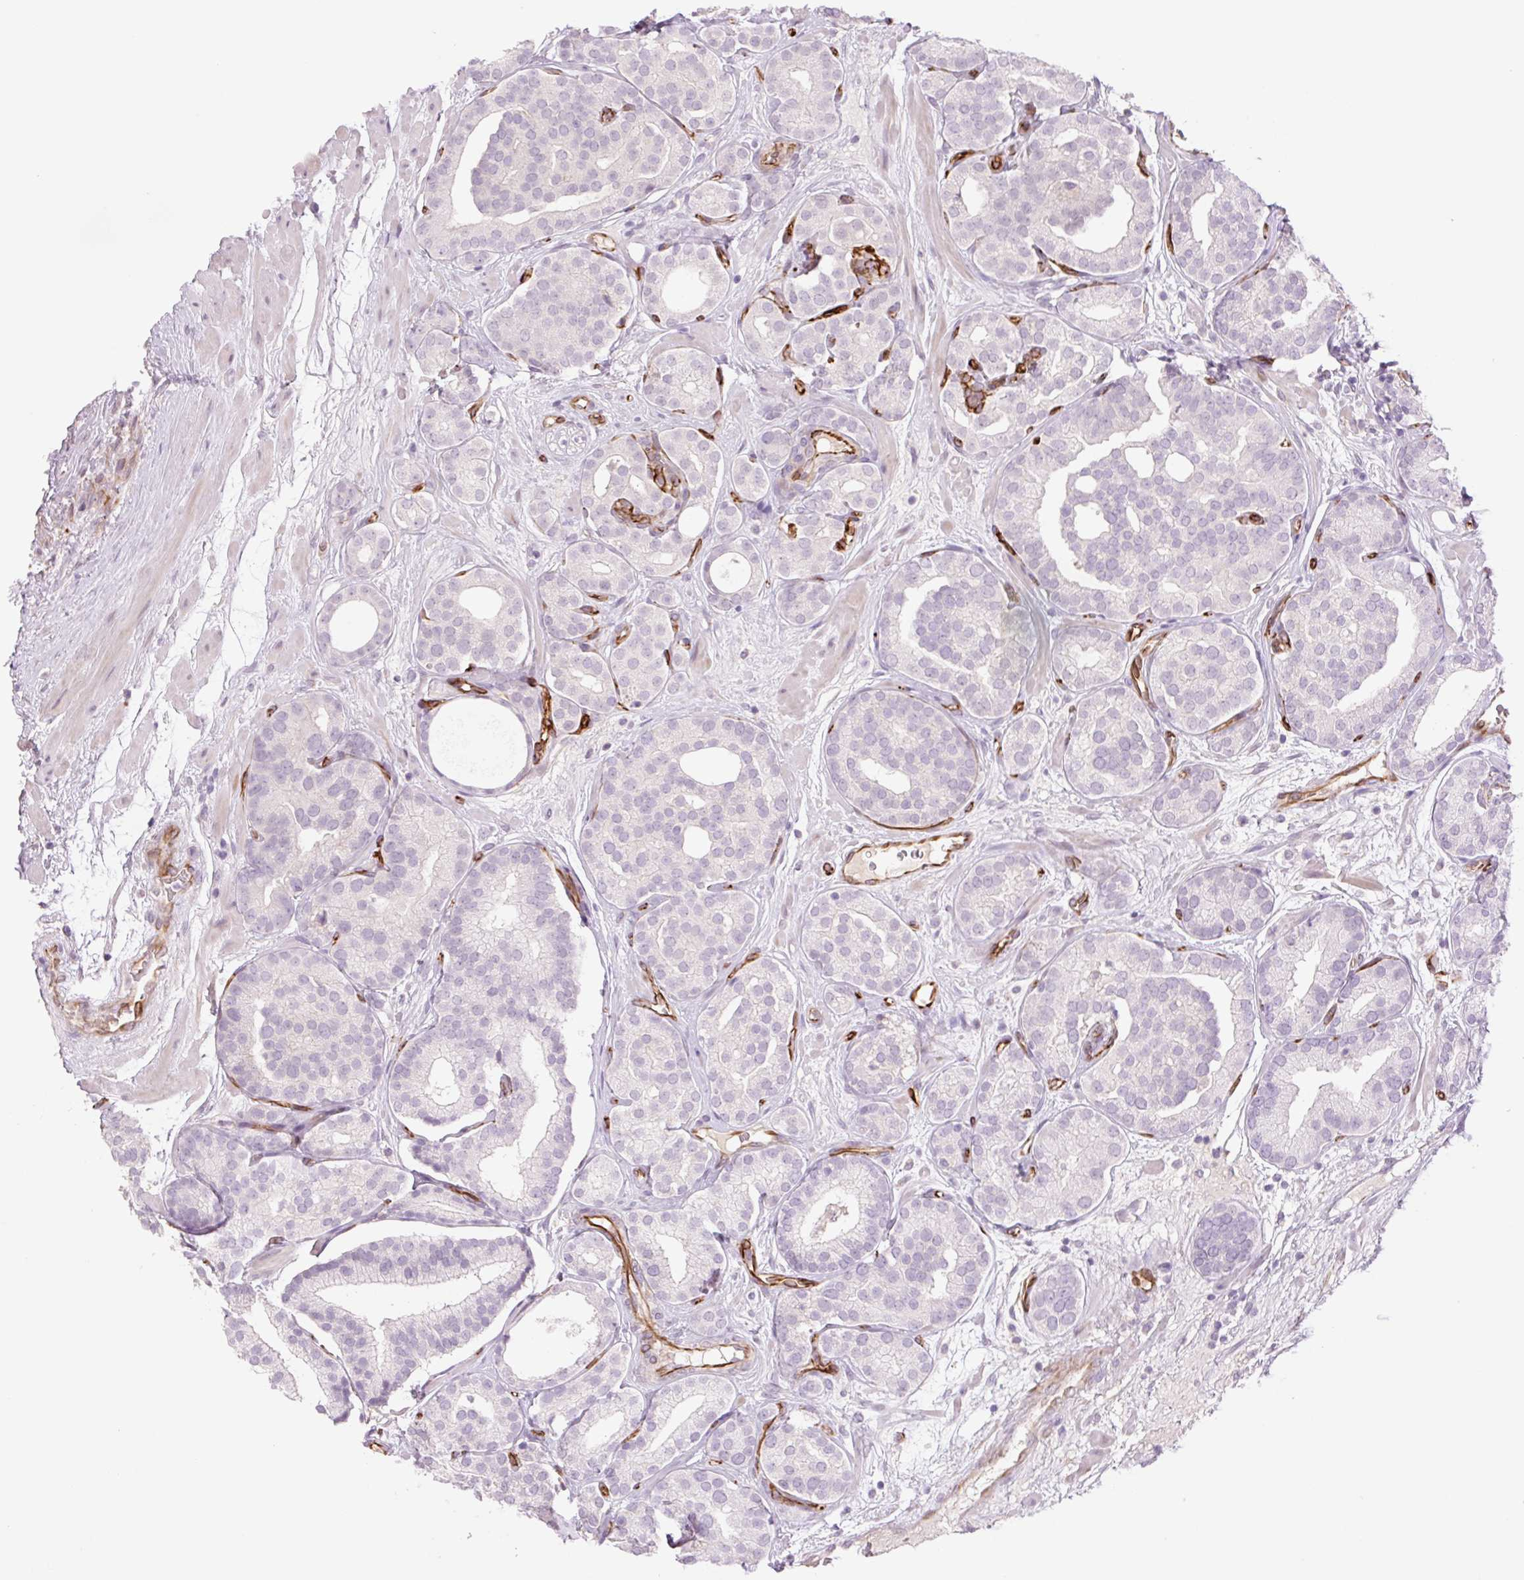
{"staining": {"intensity": "negative", "quantity": "none", "location": "none"}, "tissue": "prostate cancer", "cell_type": "Tumor cells", "image_type": "cancer", "snomed": [{"axis": "morphology", "description": "Adenocarcinoma, High grade"}, {"axis": "topography", "description": "Prostate"}], "caption": "This is an immunohistochemistry (IHC) micrograph of prostate cancer. There is no positivity in tumor cells.", "gene": "ZFYVE21", "patient": {"sex": "male", "age": 66}}